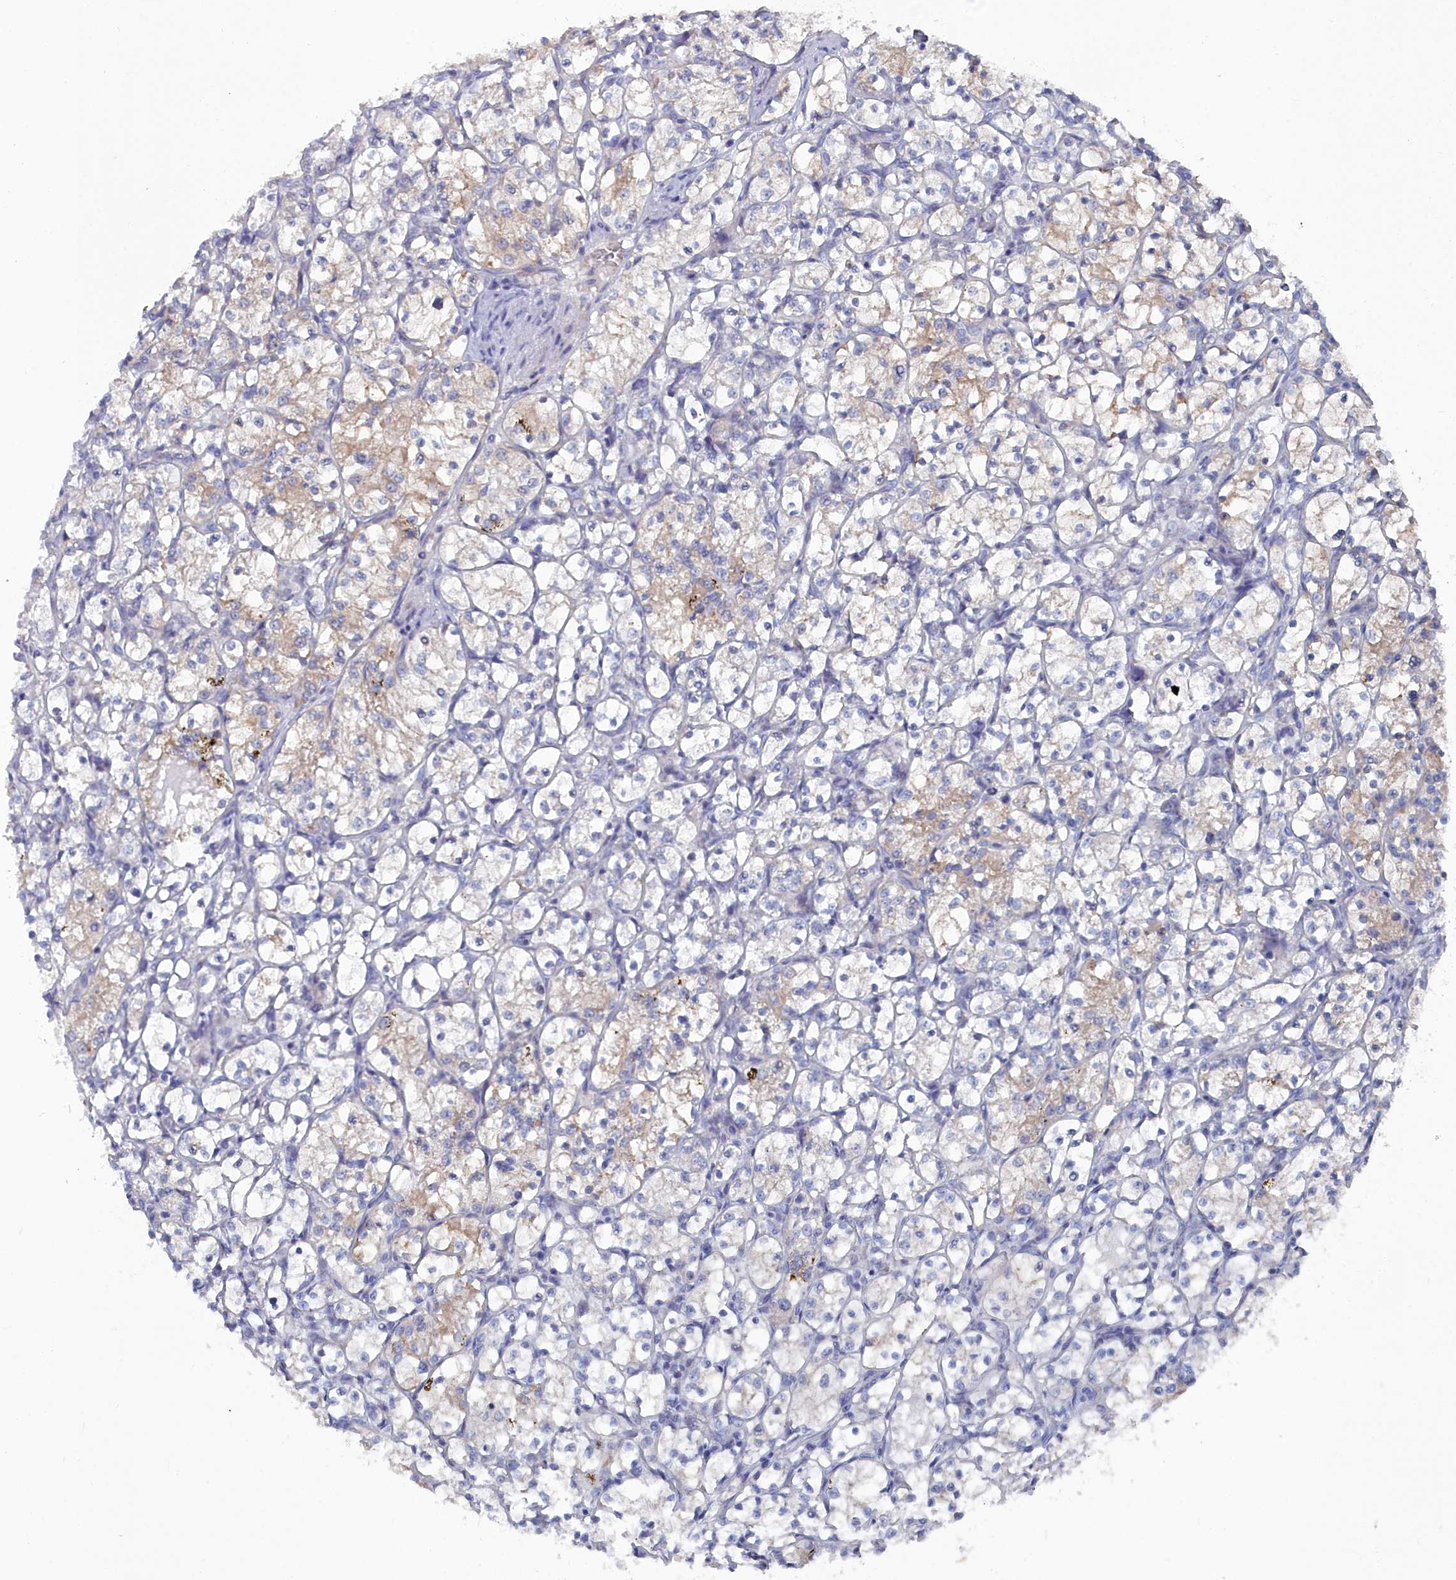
{"staining": {"intensity": "moderate", "quantity": "25%-75%", "location": "cytoplasmic/membranous"}, "tissue": "renal cancer", "cell_type": "Tumor cells", "image_type": "cancer", "snomed": [{"axis": "morphology", "description": "Adenocarcinoma, NOS"}, {"axis": "topography", "description": "Kidney"}], "caption": "IHC (DAB) staining of human renal cancer (adenocarcinoma) displays moderate cytoplasmic/membranous protein expression in about 25%-75% of tumor cells. (brown staining indicates protein expression, while blue staining denotes nuclei).", "gene": "CCDC149", "patient": {"sex": "female", "age": 69}}